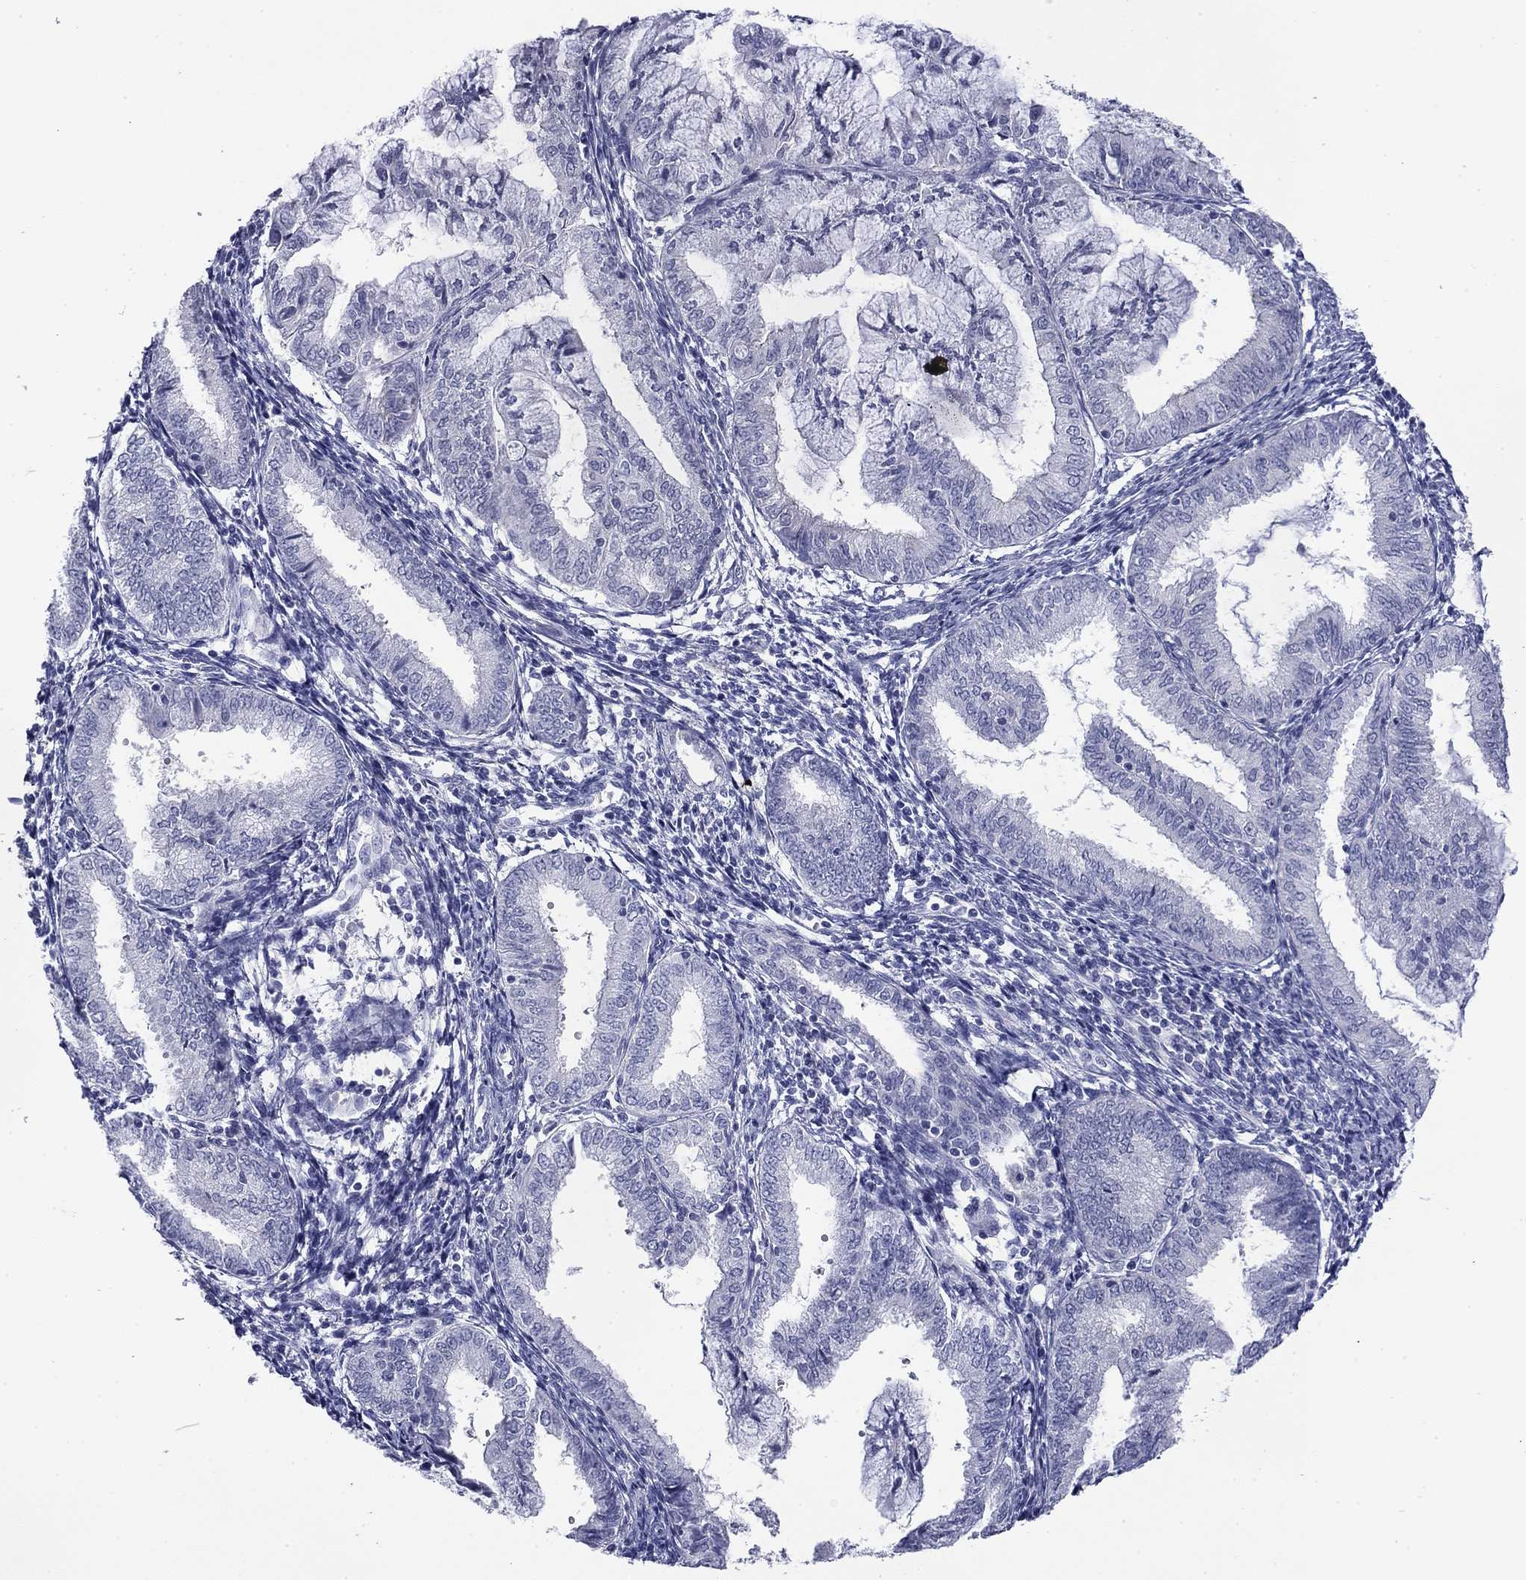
{"staining": {"intensity": "negative", "quantity": "none", "location": "none"}, "tissue": "endometrial cancer", "cell_type": "Tumor cells", "image_type": "cancer", "snomed": [{"axis": "morphology", "description": "Adenocarcinoma, NOS"}, {"axis": "topography", "description": "Endometrium"}], "caption": "Micrograph shows no significant protein positivity in tumor cells of endometrial cancer (adenocarcinoma). (DAB IHC, high magnification).", "gene": "ABCC2", "patient": {"sex": "female", "age": 56}}